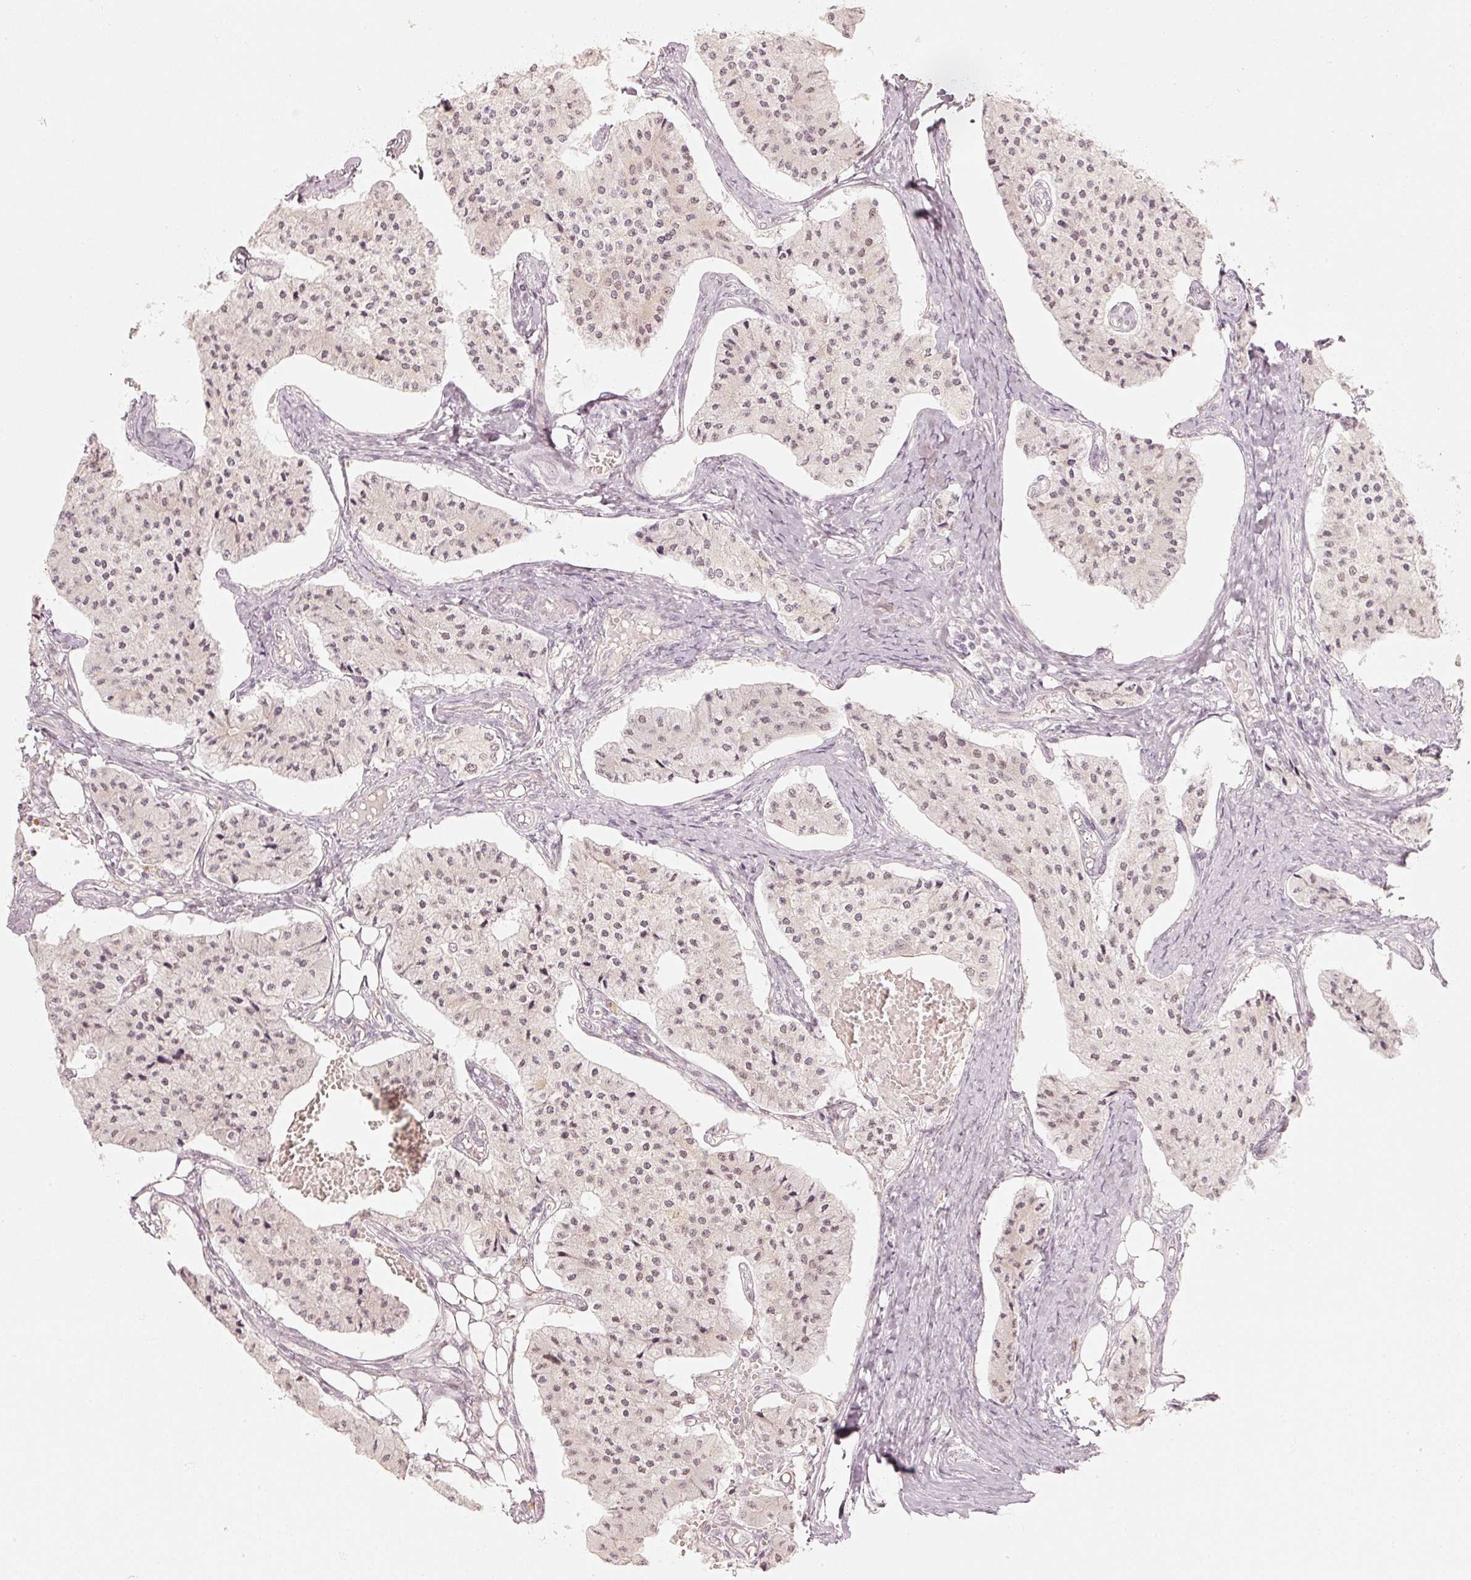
{"staining": {"intensity": "weak", "quantity": ">75%", "location": "nuclear"}, "tissue": "carcinoid", "cell_type": "Tumor cells", "image_type": "cancer", "snomed": [{"axis": "morphology", "description": "Carcinoid, malignant, NOS"}, {"axis": "topography", "description": "Colon"}], "caption": "A high-resolution micrograph shows IHC staining of malignant carcinoid, which shows weak nuclear staining in approximately >75% of tumor cells.", "gene": "PPP1R10", "patient": {"sex": "female", "age": 52}}